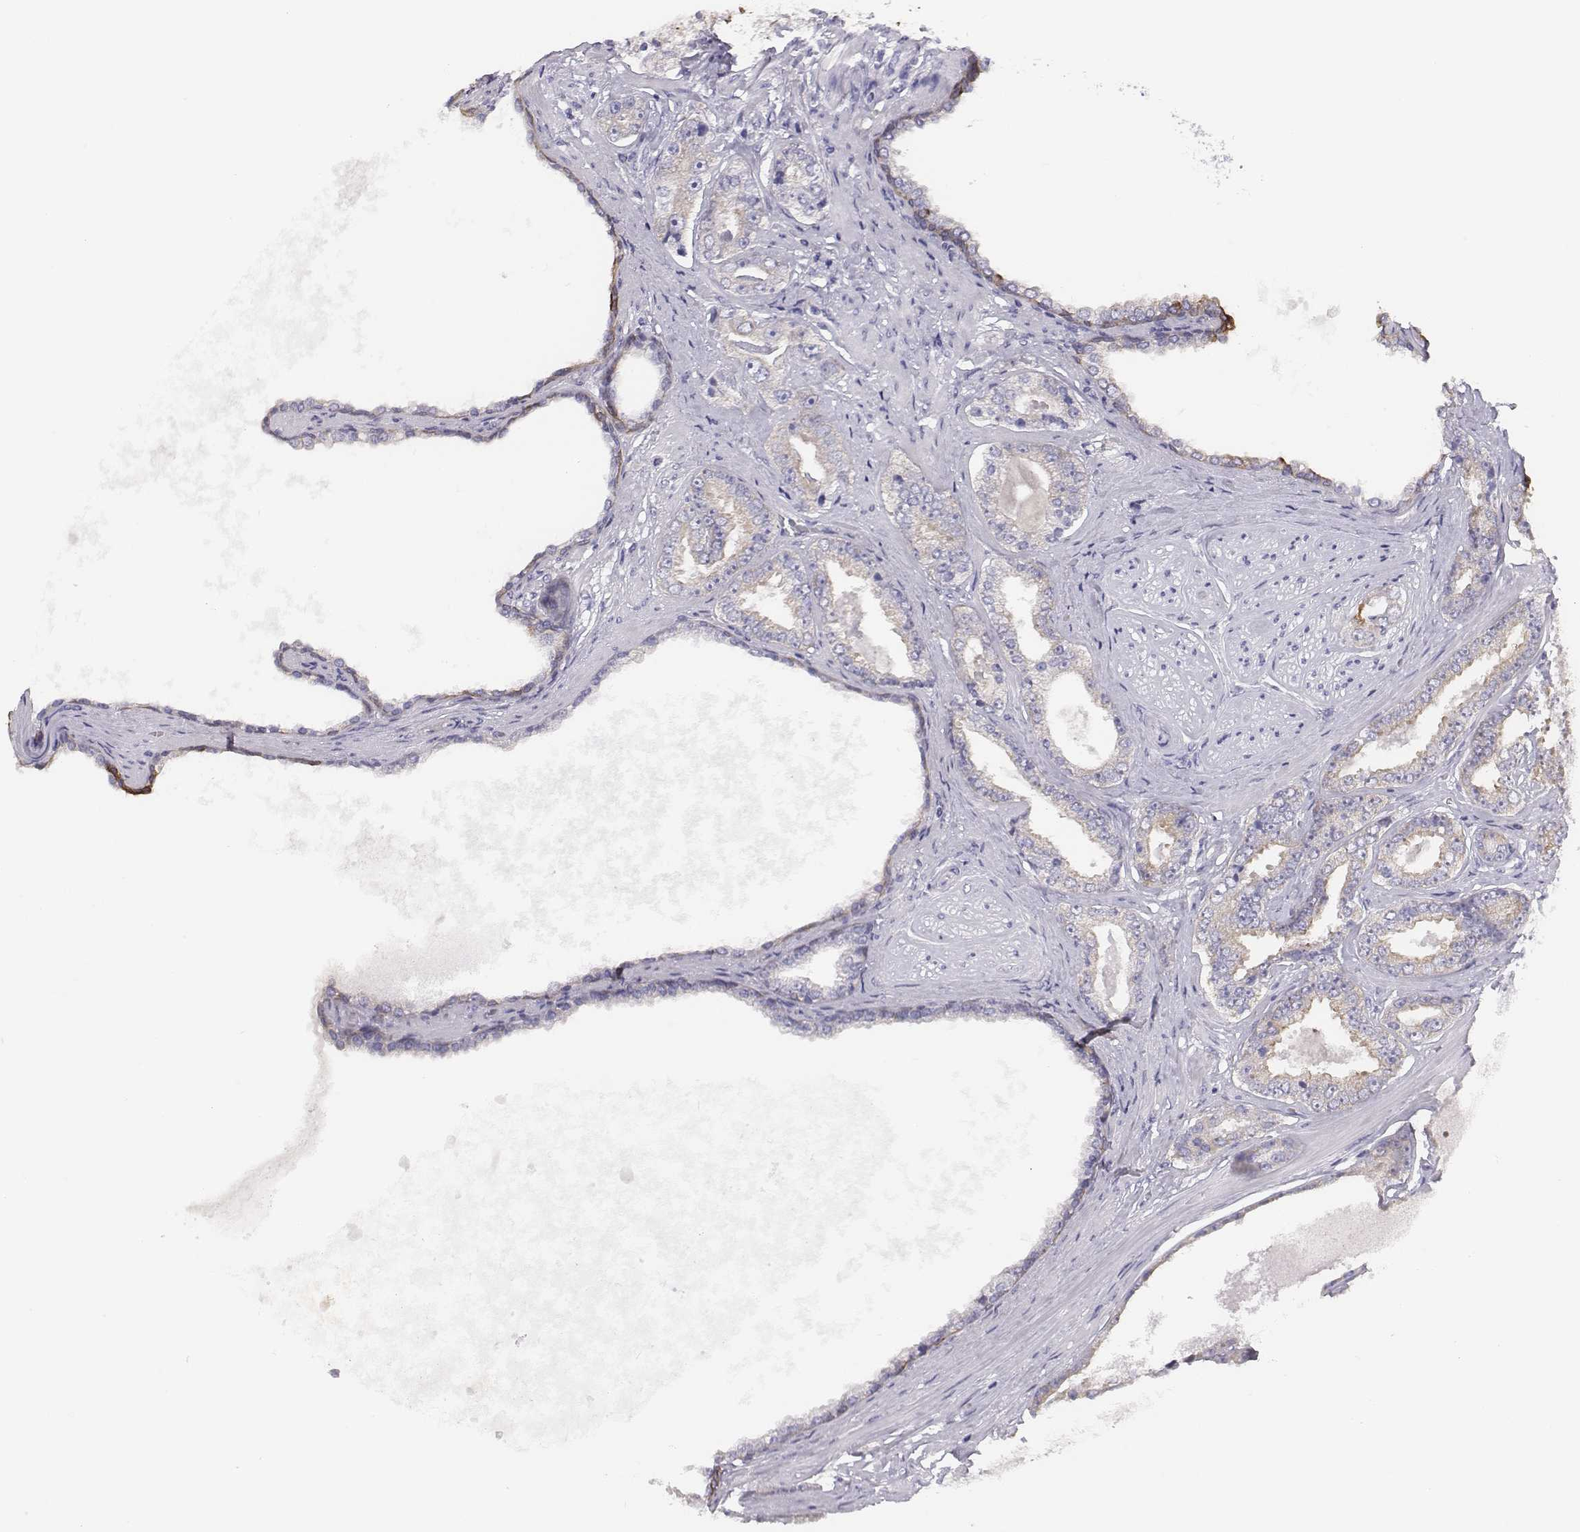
{"staining": {"intensity": "negative", "quantity": "none", "location": "none"}, "tissue": "prostate cancer", "cell_type": "Tumor cells", "image_type": "cancer", "snomed": [{"axis": "morphology", "description": "Adenocarcinoma, NOS"}, {"axis": "topography", "description": "Prostate"}], "caption": "IHC image of neoplastic tissue: human prostate adenocarcinoma stained with DAB (3,3'-diaminobenzidine) displays no significant protein positivity in tumor cells.", "gene": "CHST14", "patient": {"sex": "male", "age": 64}}